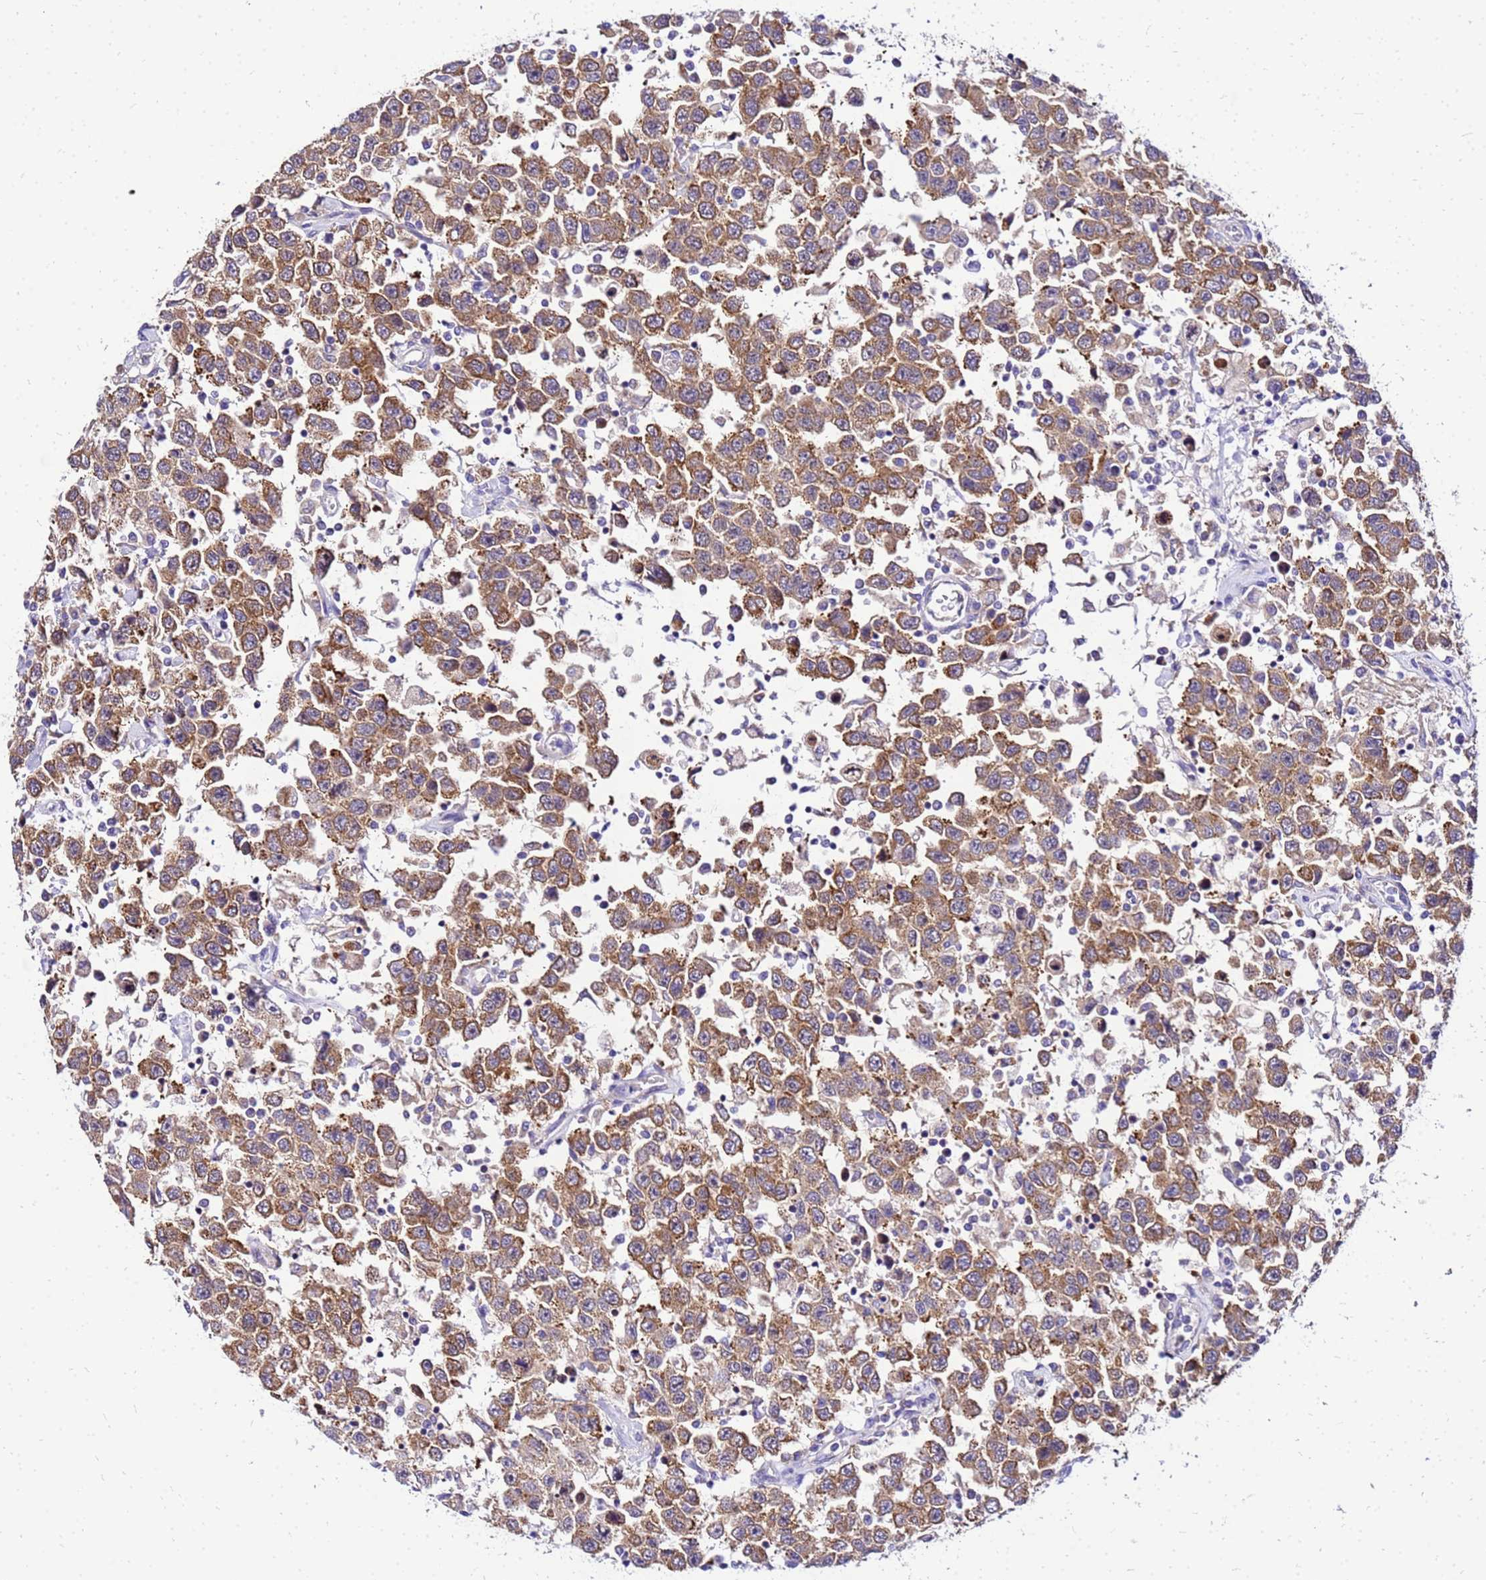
{"staining": {"intensity": "moderate", "quantity": ">75%", "location": "cytoplasmic/membranous"}, "tissue": "testis cancer", "cell_type": "Tumor cells", "image_type": "cancer", "snomed": [{"axis": "morphology", "description": "Seminoma, NOS"}, {"axis": "topography", "description": "Testis"}], "caption": "DAB immunohistochemical staining of human seminoma (testis) reveals moderate cytoplasmic/membranous protein expression in approximately >75% of tumor cells. (Brightfield microscopy of DAB IHC at high magnification).", "gene": "HERC5", "patient": {"sex": "male", "age": 41}}